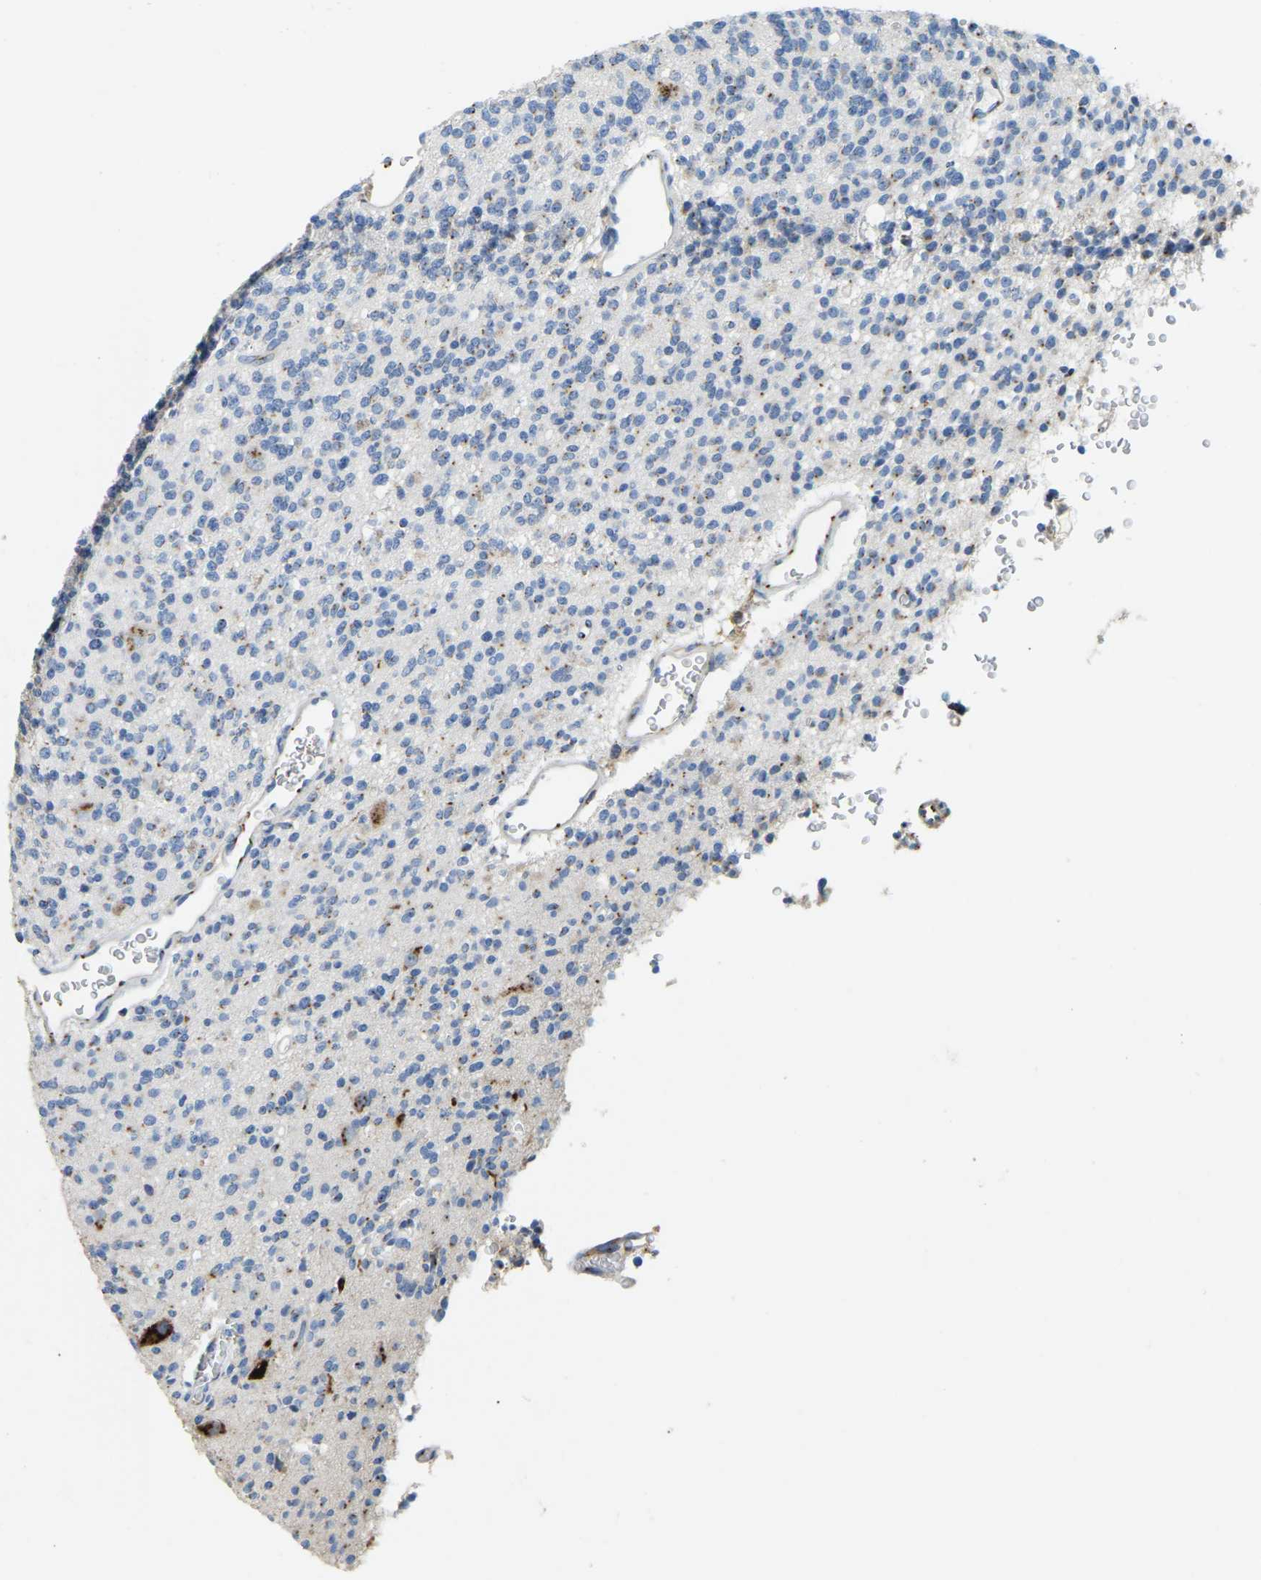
{"staining": {"intensity": "weak", "quantity": "<25%", "location": "cytoplasmic/membranous"}, "tissue": "glioma", "cell_type": "Tumor cells", "image_type": "cancer", "snomed": [{"axis": "morphology", "description": "Glioma, malignant, High grade"}, {"axis": "topography", "description": "Brain"}], "caption": "A histopathology image of human malignant glioma (high-grade) is negative for staining in tumor cells.", "gene": "FAM174A", "patient": {"sex": "male", "age": 34}}